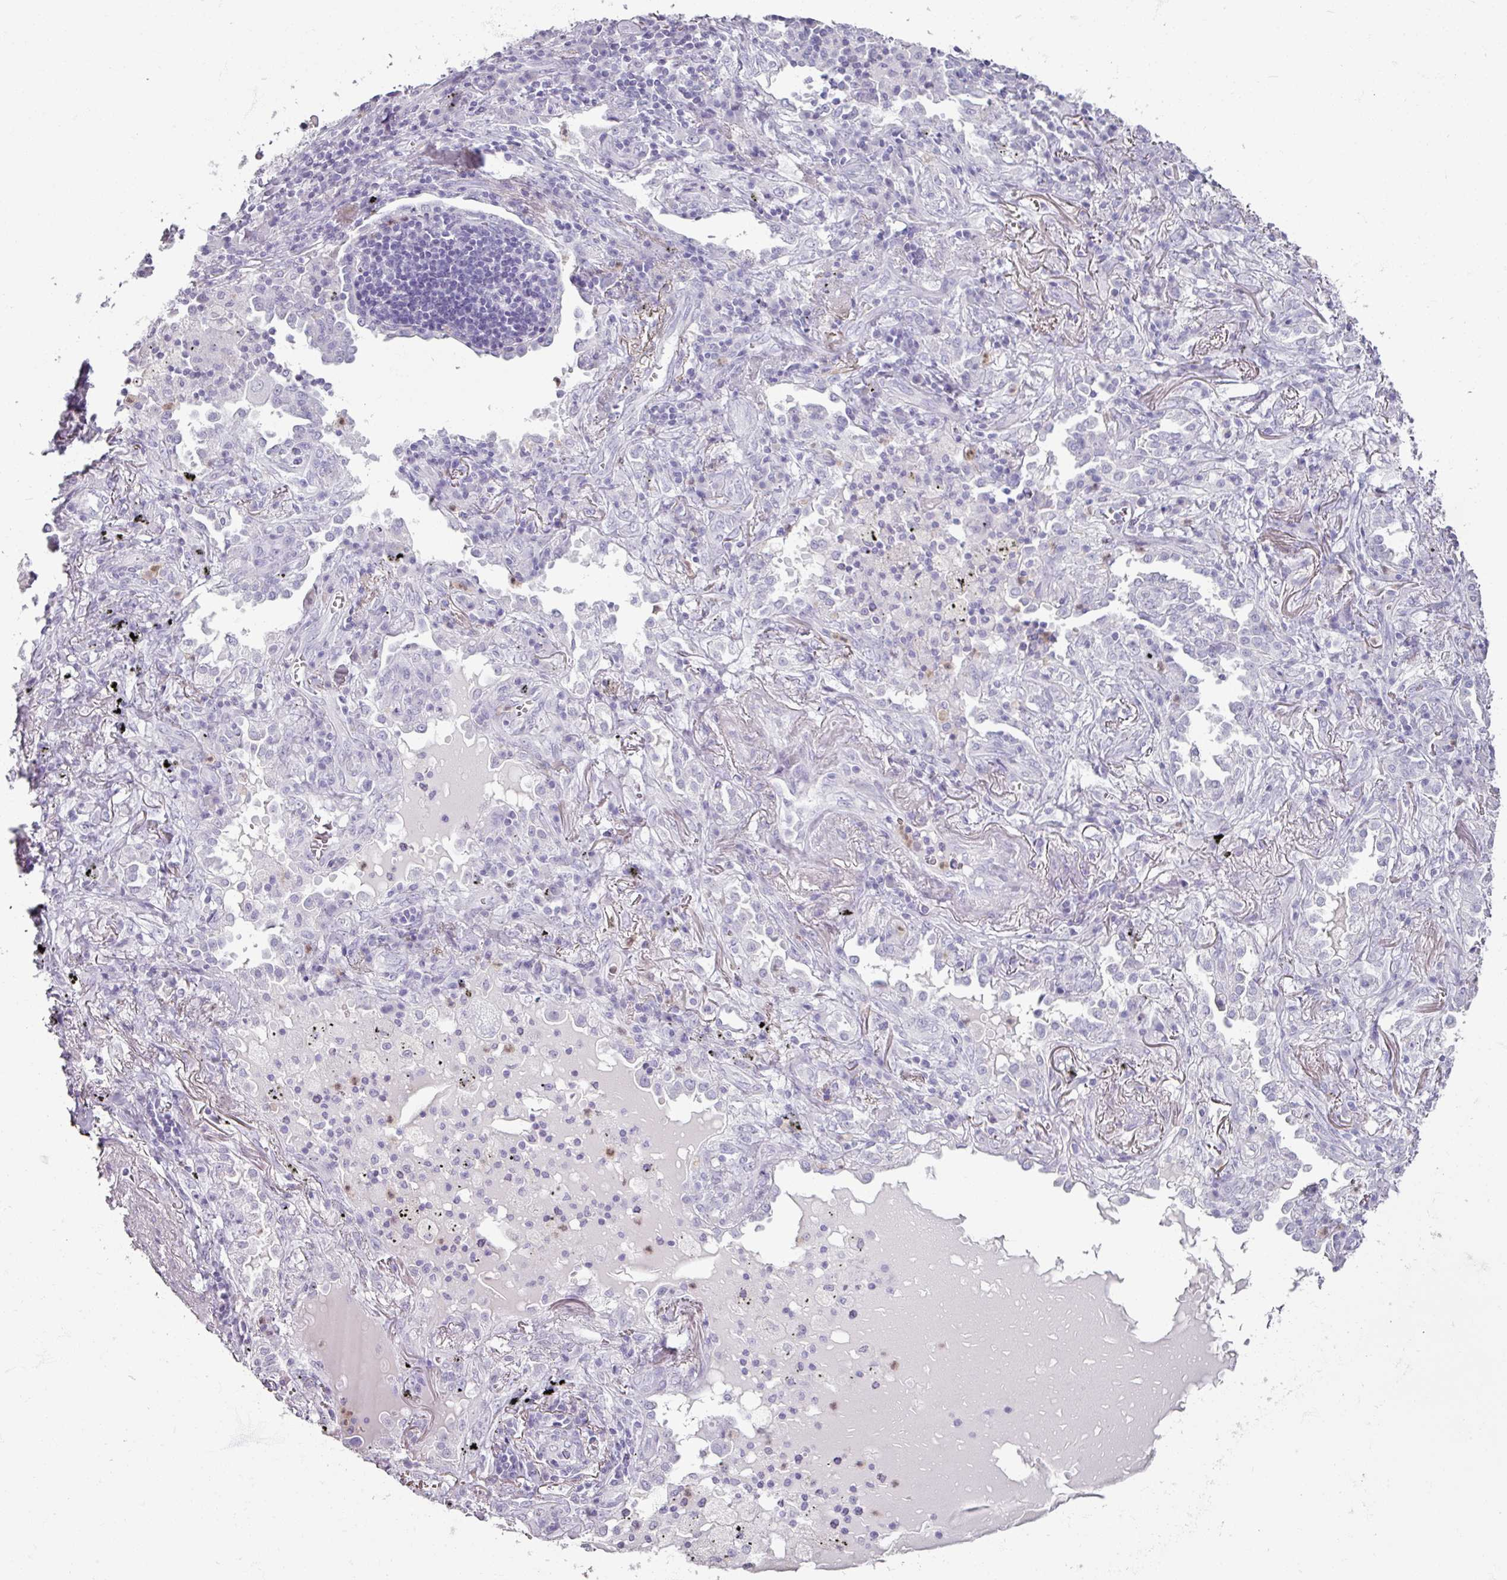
{"staining": {"intensity": "negative", "quantity": "none", "location": "none"}, "tissue": "lung cancer", "cell_type": "Tumor cells", "image_type": "cancer", "snomed": [{"axis": "morphology", "description": "Squamous cell carcinoma, NOS"}, {"axis": "topography", "description": "Lung"}], "caption": "An image of human squamous cell carcinoma (lung) is negative for staining in tumor cells.", "gene": "ARG1", "patient": {"sex": "female", "age": 63}}